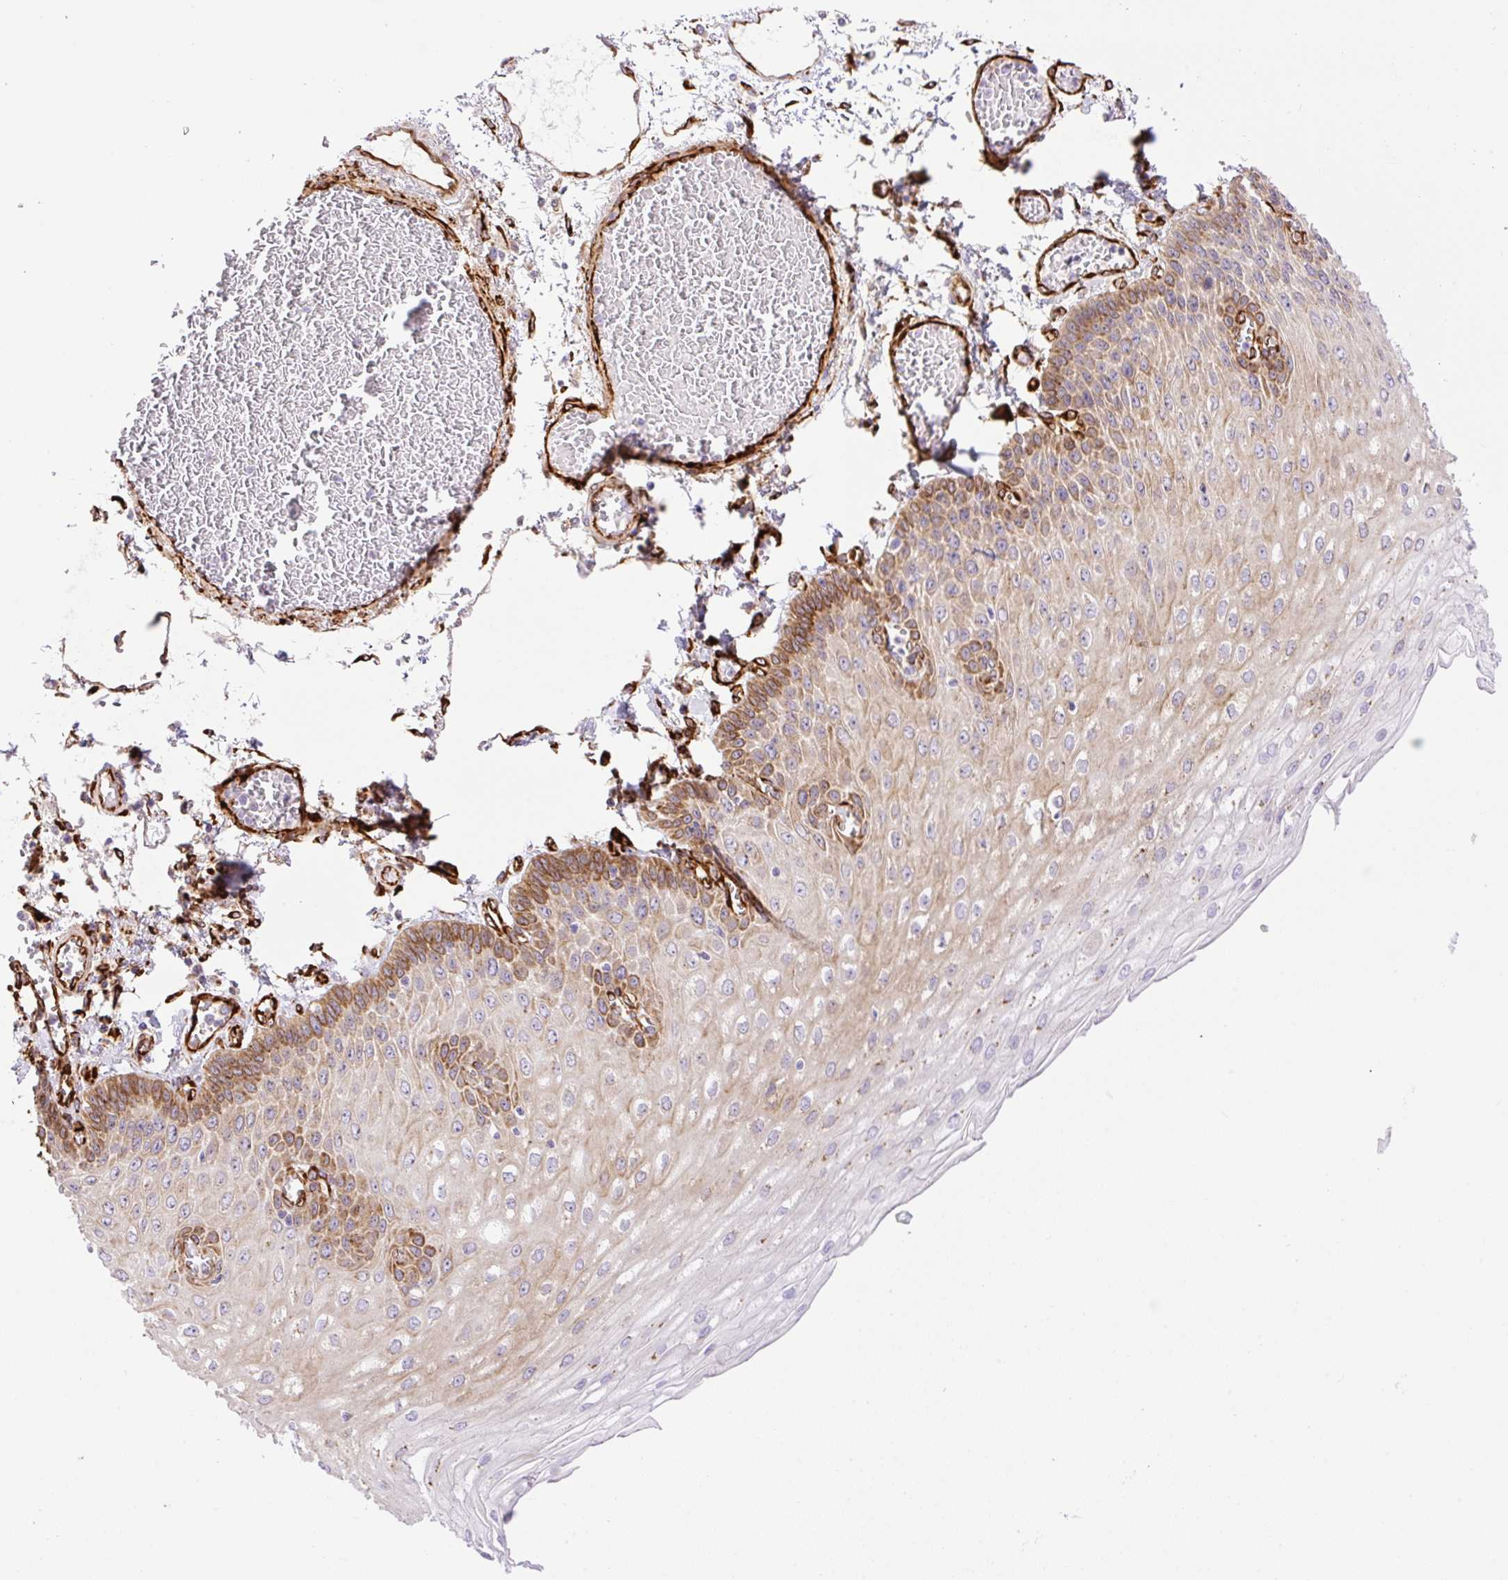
{"staining": {"intensity": "moderate", "quantity": "25%-75%", "location": "cytoplasmic/membranous"}, "tissue": "esophagus", "cell_type": "Squamous epithelial cells", "image_type": "normal", "snomed": [{"axis": "morphology", "description": "Normal tissue, NOS"}, {"axis": "morphology", "description": "Adenocarcinoma, NOS"}, {"axis": "topography", "description": "Esophagus"}], "caption": "Immunohistochemical staining of normal human esophagus demonstrates 25%-75% levels of moderate cytoplasmic/membranous protein positivity in approximately 25%-75% of squamous epithelial cells. (brown staining indicates protein expression, while blue staining denotes nuclei).", "gene": "RAB30", "patient": {"sex": "male", "age": 81}}